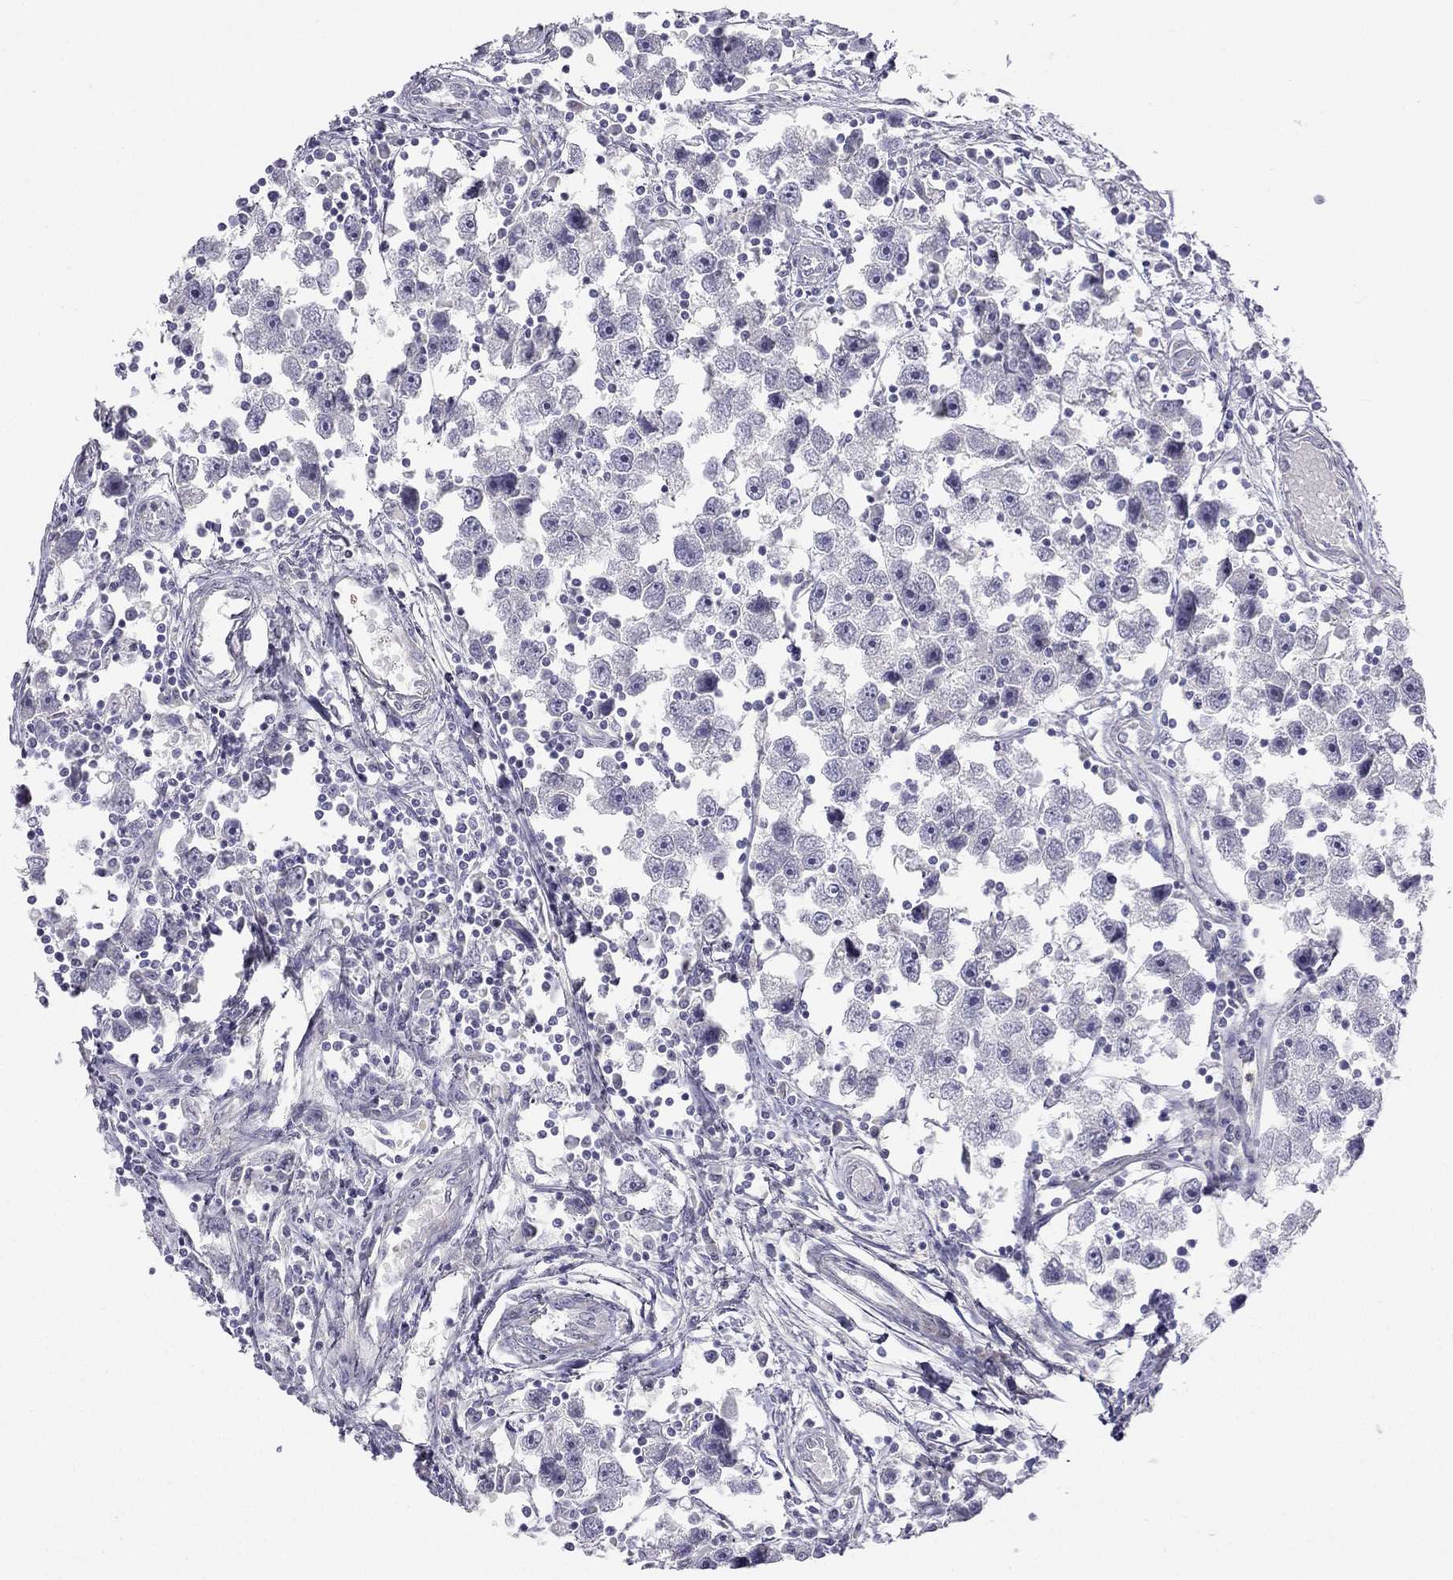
{"staining": {"intensity": "negative", "quantity": "none", "location": "none"}, "tissue": "testis cancer", "cell_type": "Tumor cells", "image_type": "cancer", "snomed": [{"axis": "morphology", "description": "Seminoma, NOS"}, {"axis": "topography", "description": "Testis"}], "caption": "Testis cancer (seminoma) was stained to show a protein in brown. There is no significant positivity in tumor cells. (Brightfield microscopy of DAB (3,3'-diaminobenzidine) immunohistochemistry (IHC) at high magnification).", "gene": "C16orf89", "patient": {"sex": "male", "age": 30}}